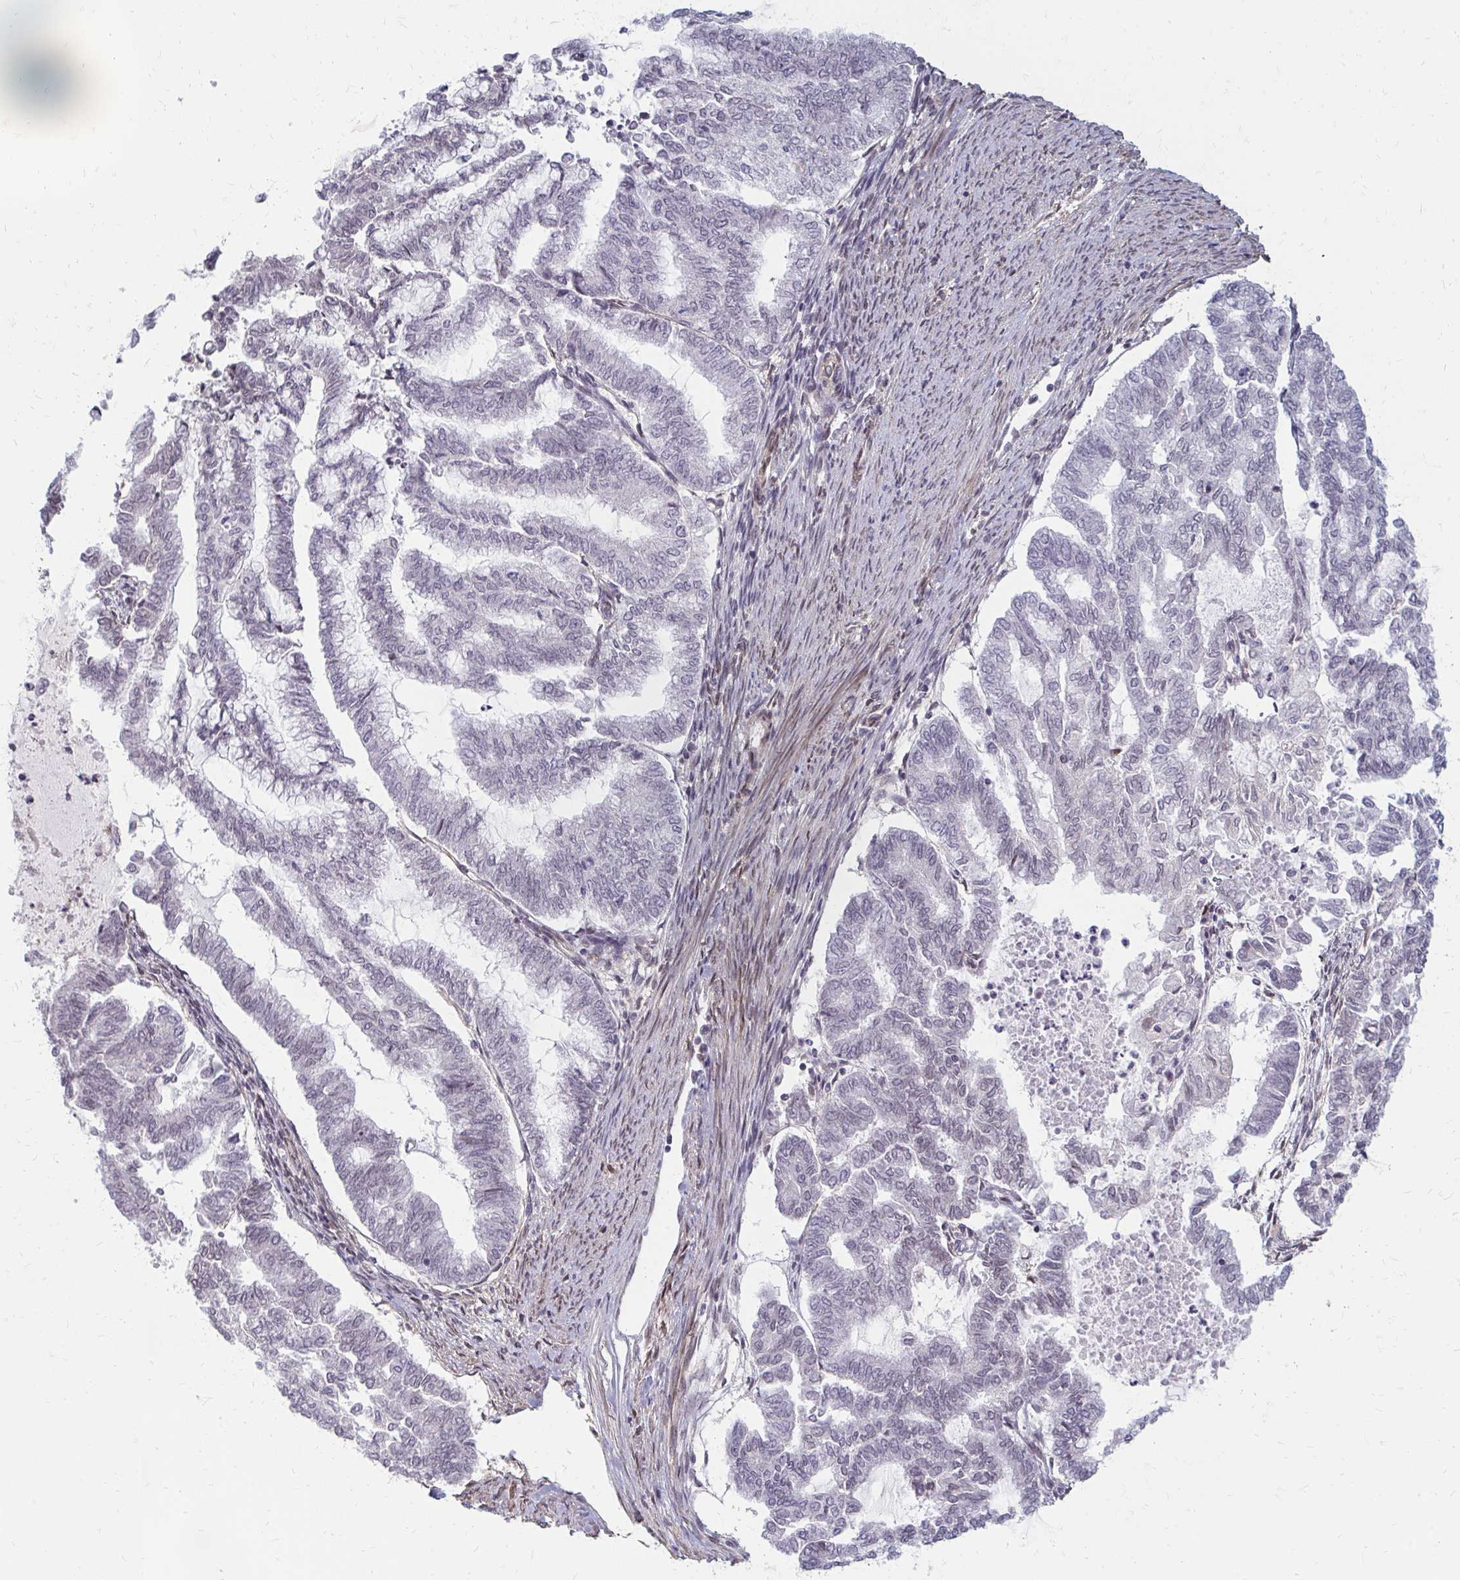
{"staining": {"intensity": "negative", "quantity": "none", "location": "none"}, "tissue": "endometrial cancer", "cell_type": "Tumor cells", "image_type": "cancer", "snomed": [{"axis": "morphology", "description": "Adenocarcinoma, NOS"}, {"axis": "topography", "description": "Endometrium"}], "caption": "The image reveals no significant staining in tumor cells of endometrial cancer.", "gene": "GPC5", "patient": {"sex": "female", "age": 79}}